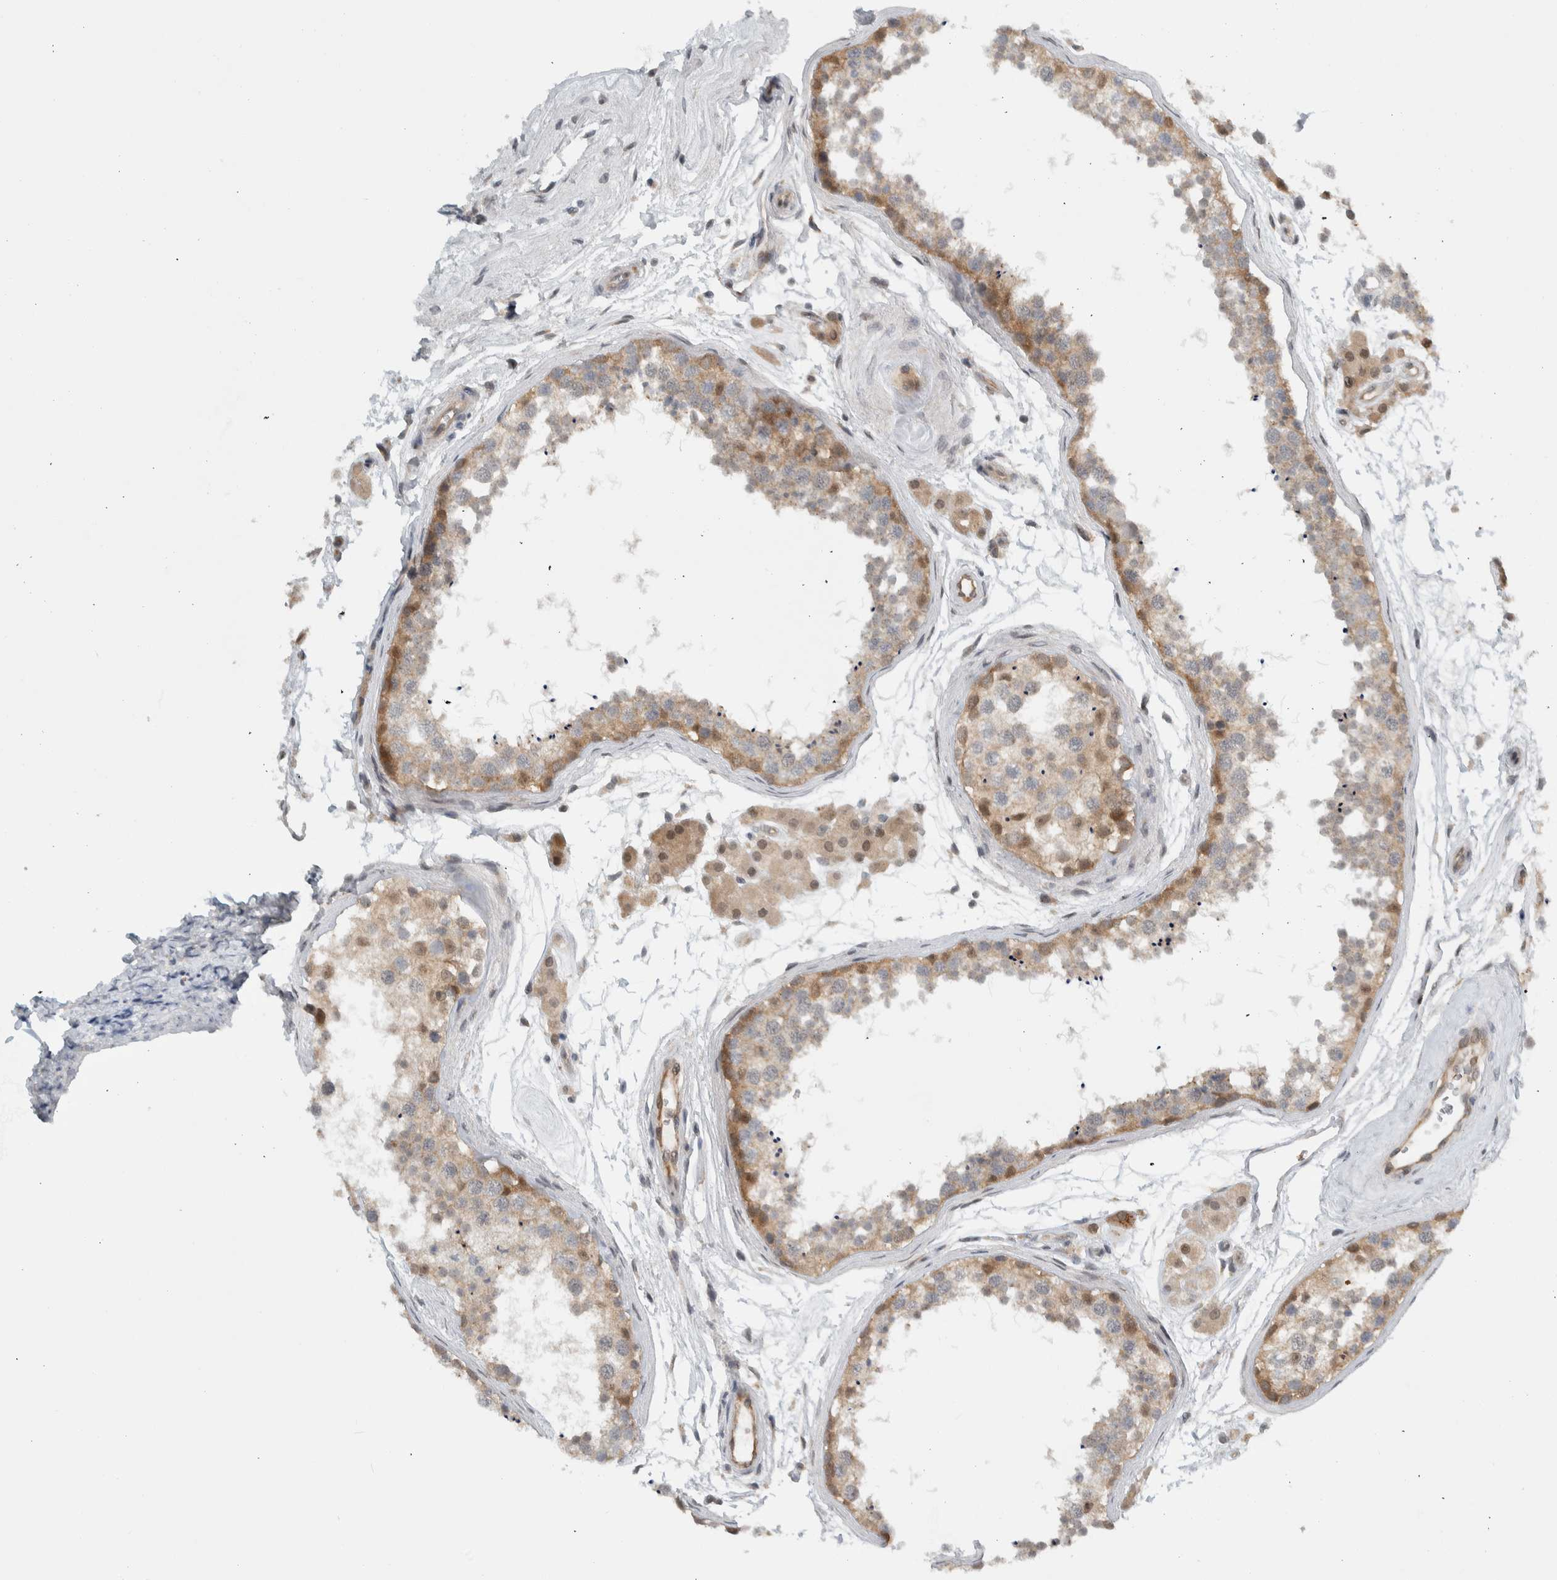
{"staining": {"intensity": "moderate", "quantity": ">75%", "location": "cytoplasmic/membranous"}, "tissue": "testis", "cell_type": "Cells in seminiferous ducts", "image_type": "normal", "snomed": [{"axis": "morphology", "description": "Normal tissue, NOS"}, {"axis": "topography", "description": "Testis"}], "caption": "The immunohistochemical stain shows moderate cytoplasmic/membranous positivity in cells in seminiferous ducts of unremarkable testis.", "gene": "CCDC43", "patient": {"sex": "male", "age": 56}}